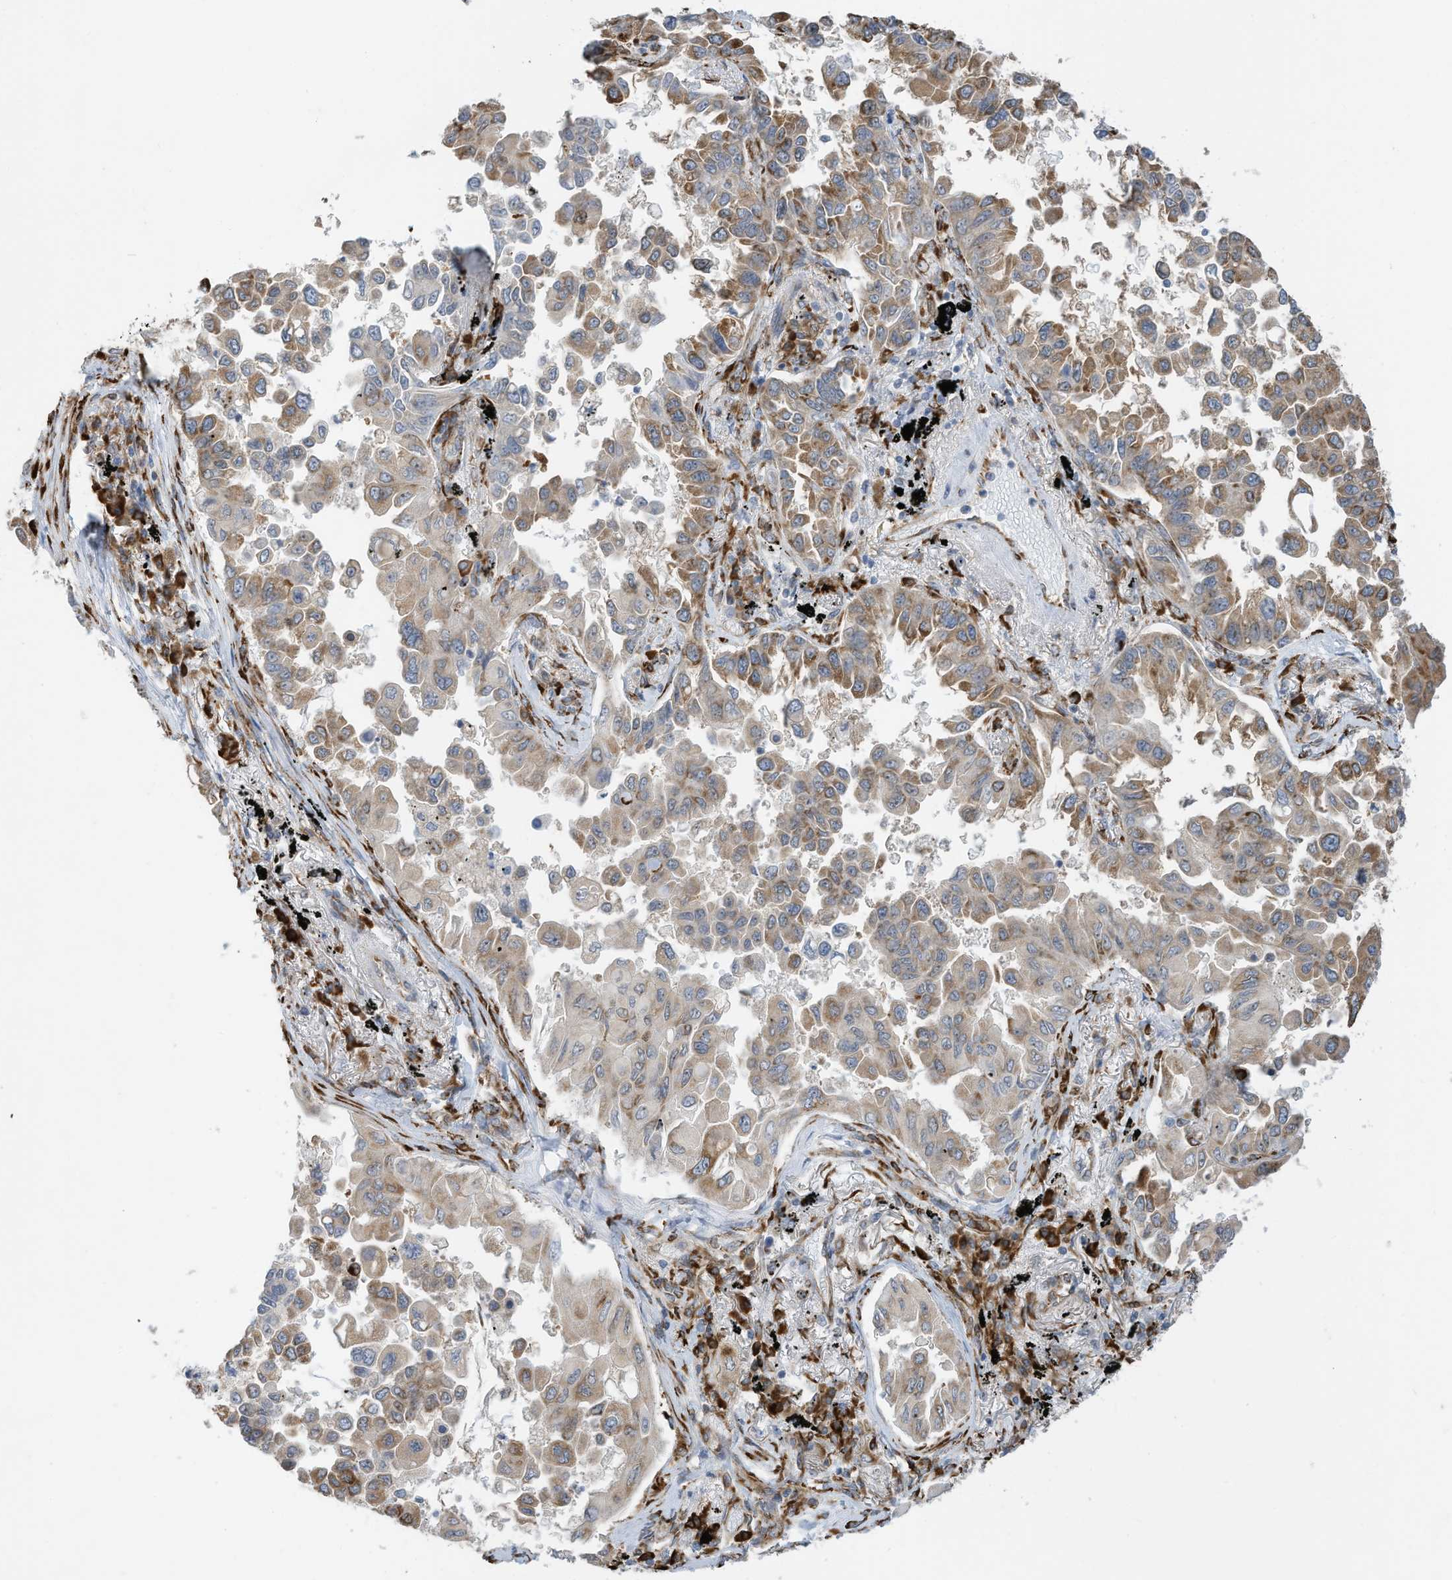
{"staining": {"intensity": "strong", "quantity": "25%-75%", "location": "cytoplasmic/membranous"}, "tissue": "lung cancer", "cell_type": "Tumor cells", "image_type": "cancer", "snomed": [{"axis": "morphology", "description": "Adenocarcinoma, NOS"}, {"axis": "topography", "description": "Lung"}], "caption": "Protein expression analysis of lung adenocarcinoma reveals strong cytoplasmic/membranous staining in about 25%-75% of tumor cells. (IHC, brightfield microscopy, high magnification).", "gene": "ZBTB45", "patient": {"sex": "female", "age": 67}}